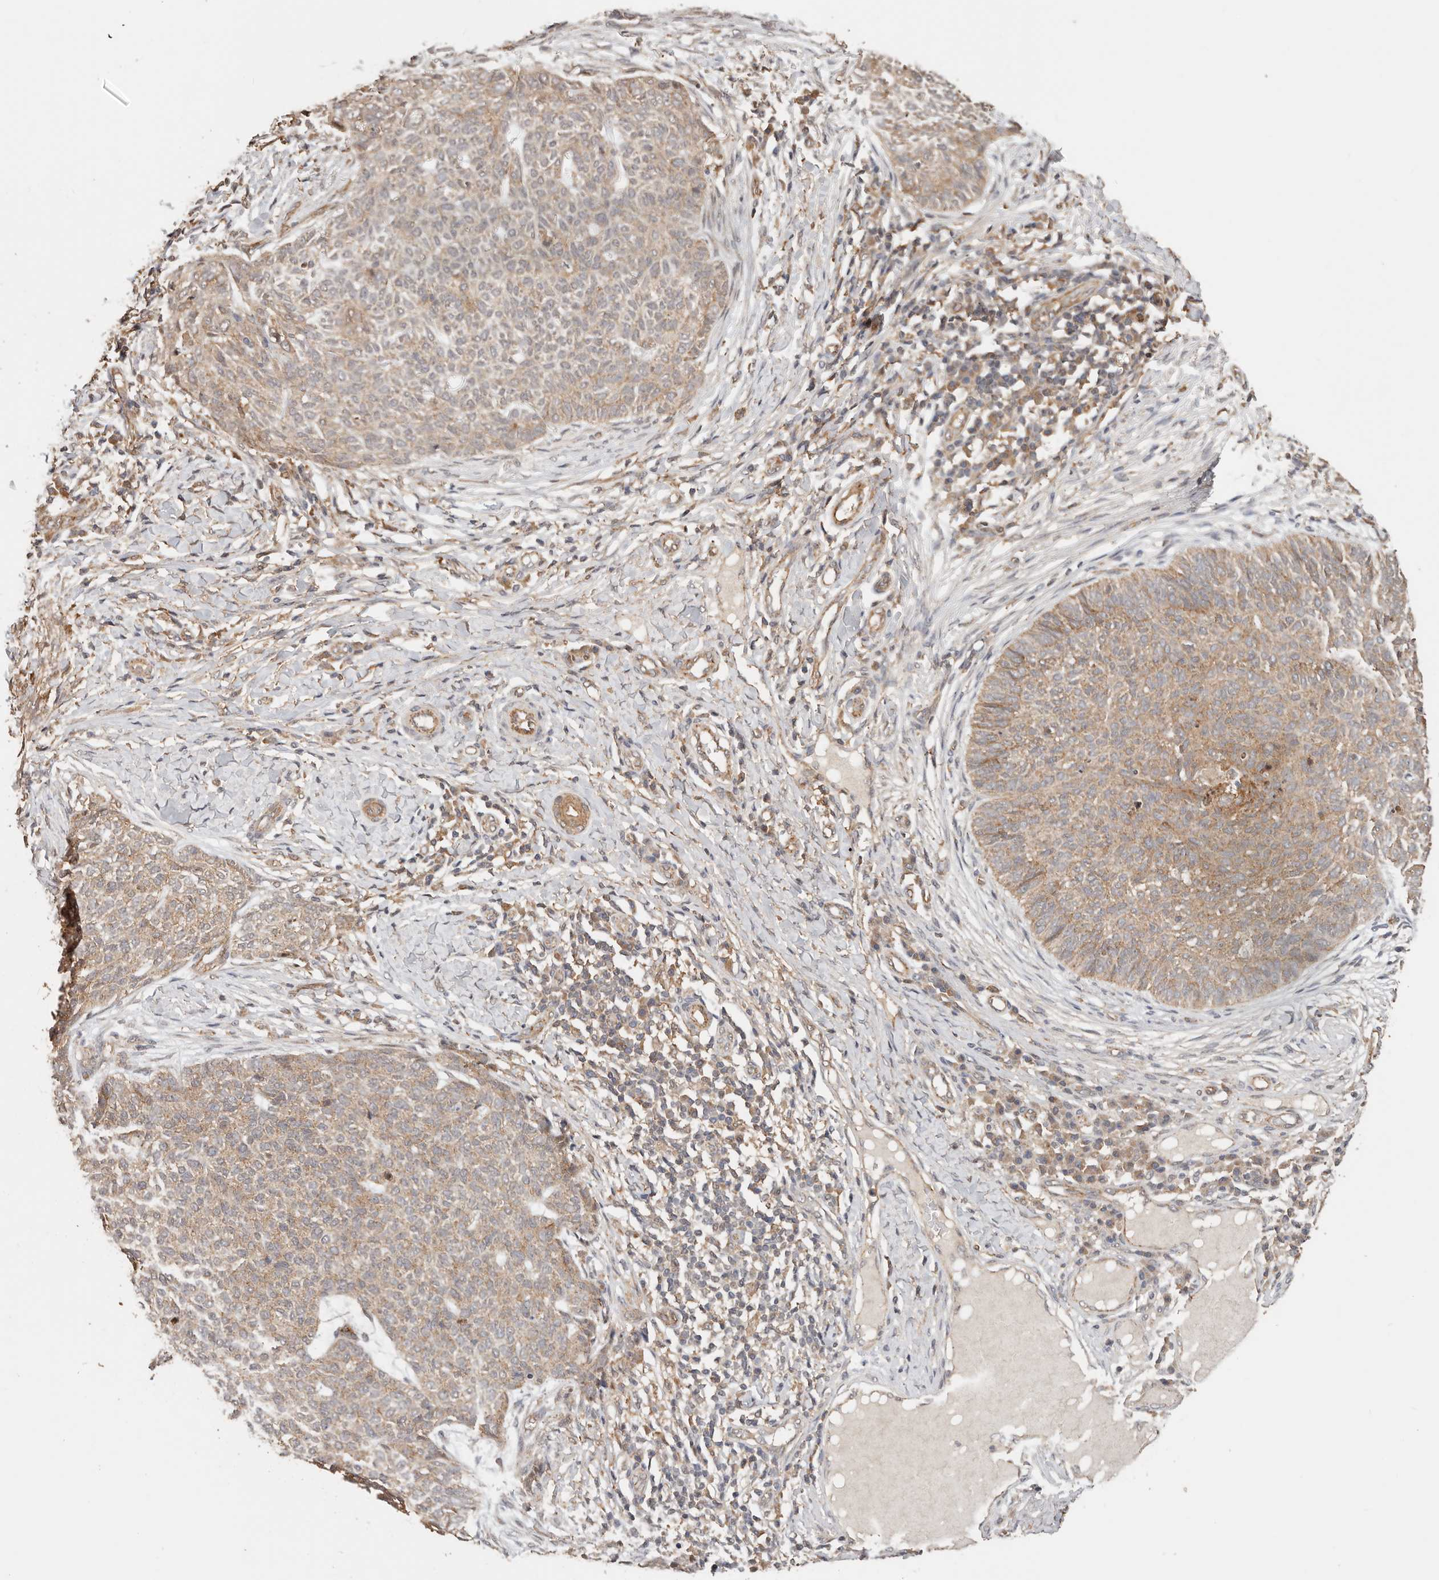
{"staining": {"intensity": "weak", "quantity": ">75%", "location": "cytoplasmic/membranous"}, "tissue": "skin cancer", "cell_type": "Tumor cells", "image_type": "cancer", "snomed": [{"axis": "morphology", "description": "Normal tissue, NOS"}, {"axis": "morphology", "description": "Basal cell carcinoma"}, {"axis": "topography", "description": "Skin"}], "caption": "DAB (3,3'-diaminobenzidine) immunohistochemical staining of skin basal cell carcinoma displays weak cytoplasmic/membranous protein expression in approximately >75% of tumor cells.", "gene": "AFDN", "patient": {"sex": "male", "age": 50}}